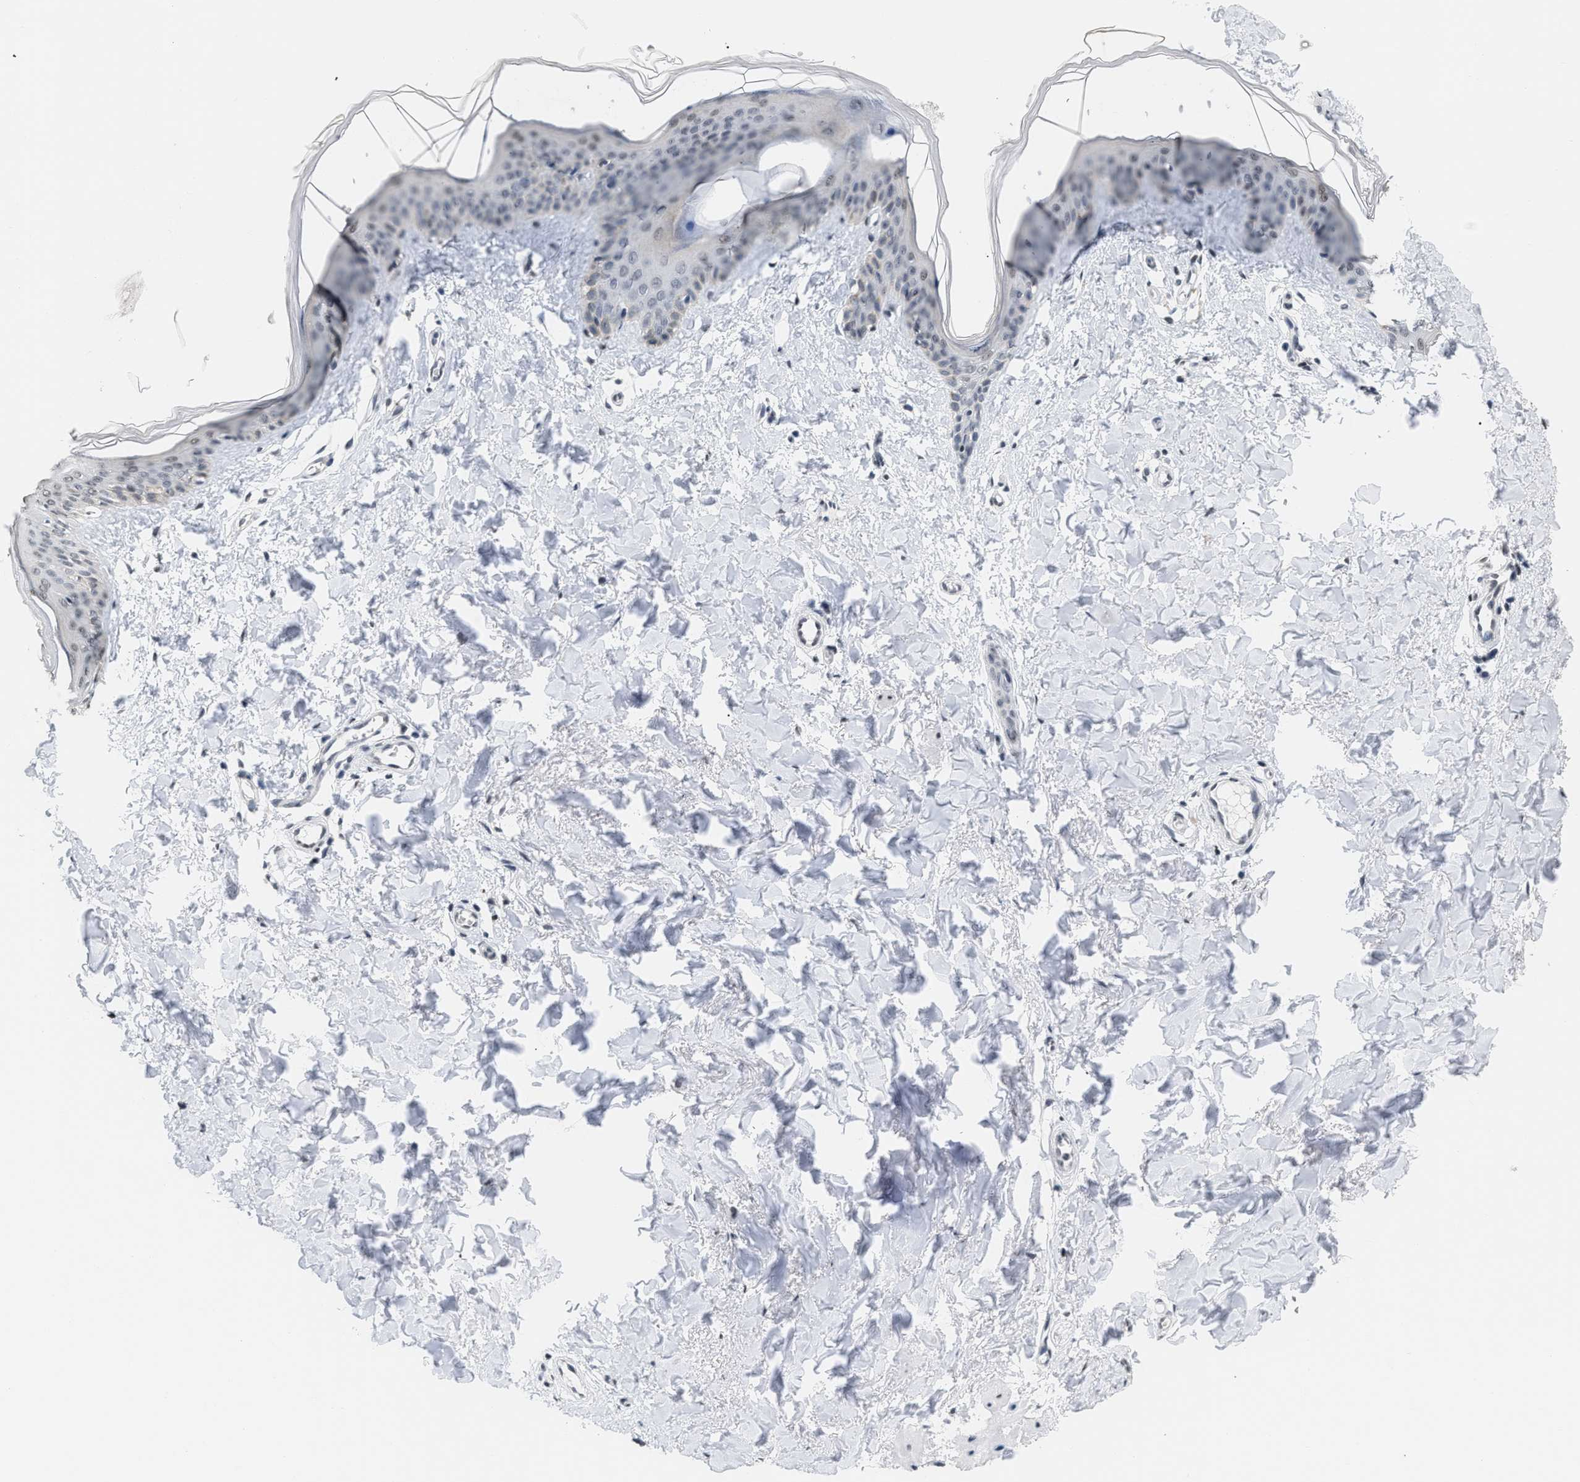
{"staining": {"intensity": "weak", "quantity": "25%-75%", "location": "nuclear"}, "tissue": "skin", "cell_type": "Fibroblasts", "image_type": "normal", "snomed": [{"axis": "morphology", "description": "Normal tissue, NOS"}, {"axis": "topography", "description": "Skin"}], "caption": "Immunohistochemistry (IHC) (DAB (3,3'-diaminobenzidine)) staining of normal human skin exhibits weak nuclear protein staining in approximately 25%-75% of fibroblasts. The protein is shown in brown color, while the nuclei are stained blue.", "gene": "RAF1", "patient": {"sex": "female", "age": 17}}